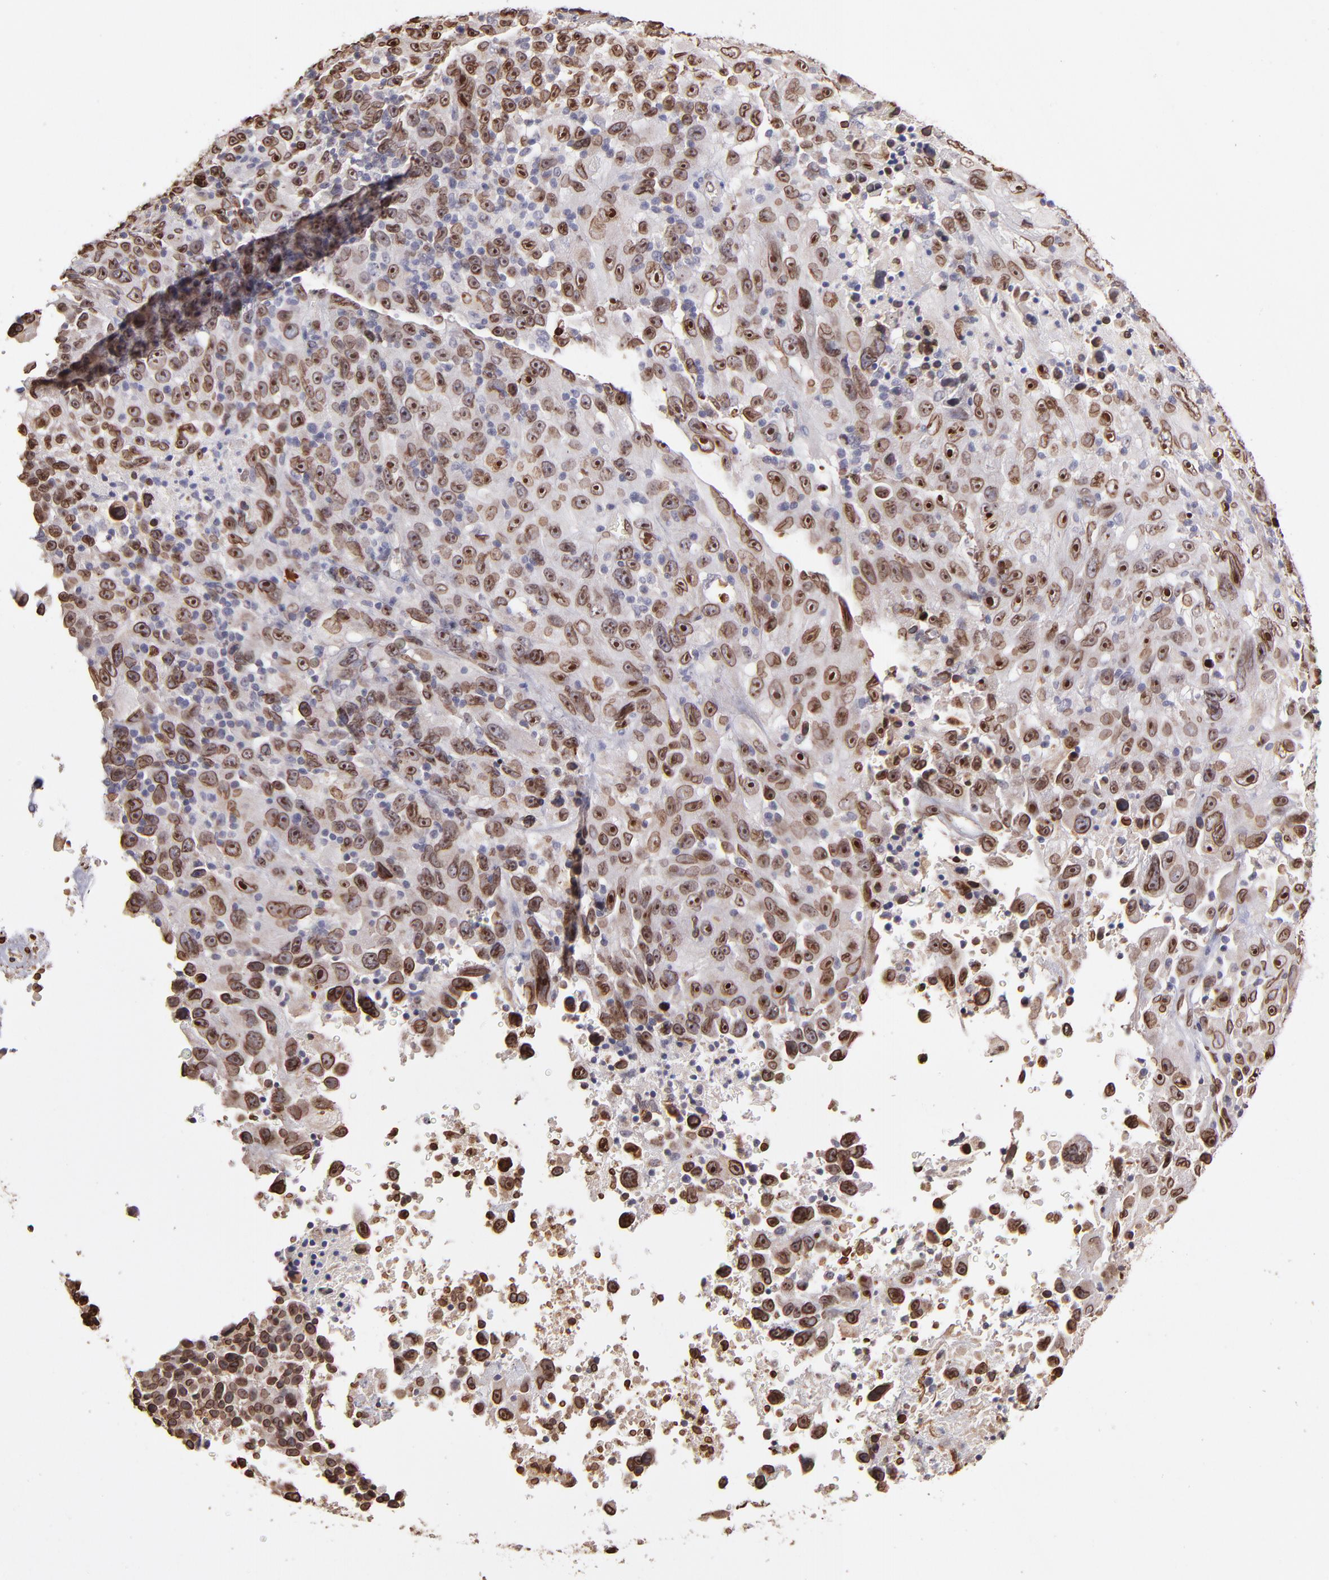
{"staining": {"intensity": "moderate", "quantity": ">75%", "location": "cytoplasmic/membranous,nuclear"}, "tissue": "melanoma", "cell_type": "Tumor cells", "image_type": "cancer", "snomed": [{"axis": "morphology", "description": "Malignant melanoma, Metastatic site"}, {"axis": "topography", "description": "Cerebral cortex"}], "caption": "Moderate cytoplasmic/membranous and nuclear positivity for a protein is appreciated in approximately >75% of tumor cells of malignant melanoma (metastatic site) using immunohistochemistry (IHC).", "gene": "PUM3", "patient": {"sex": "female", "age": 52}}